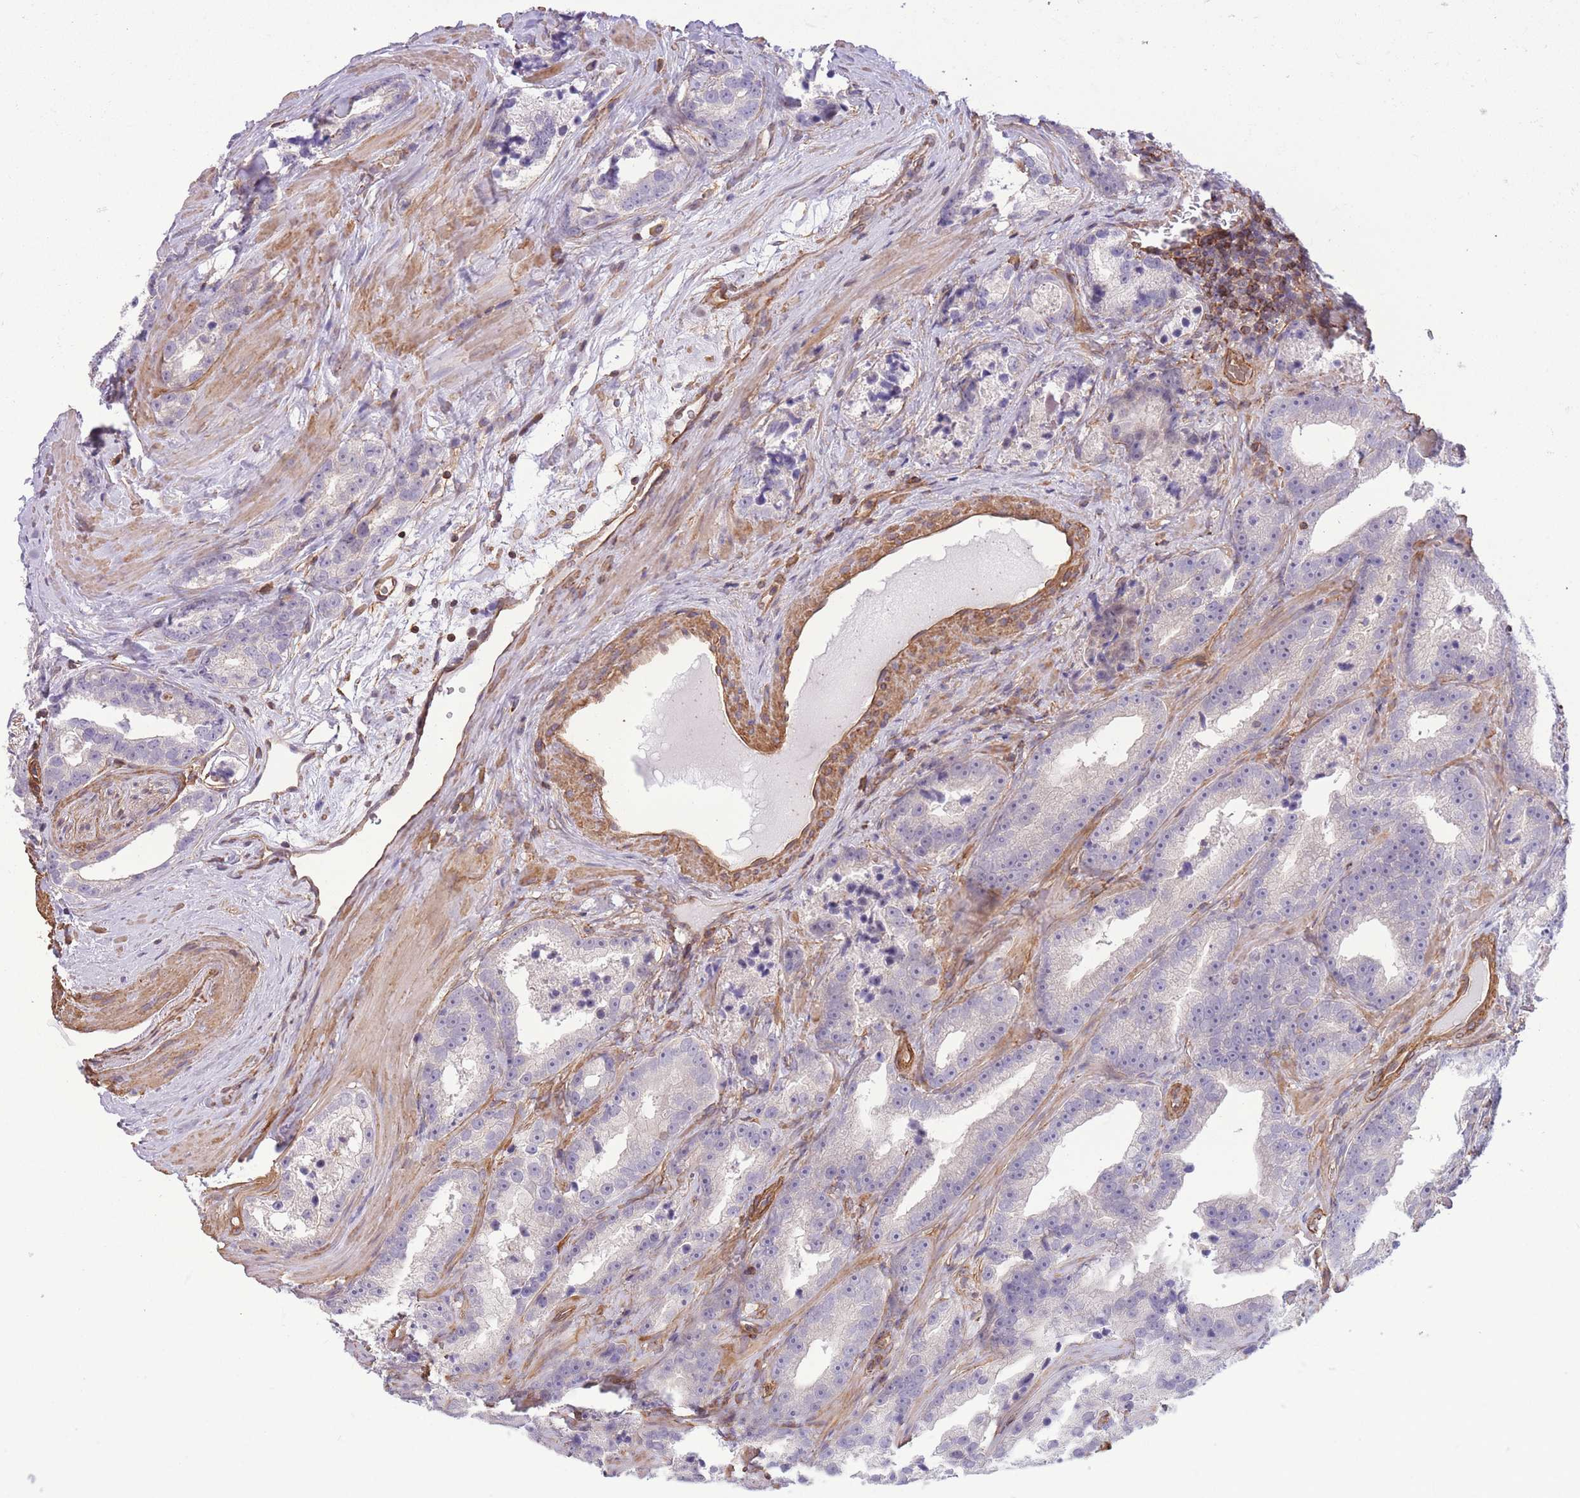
{"staining": {"intensity": "negative", "quantity": "none", "location": "none"}, "tissue": "prostate cancer", "cell_type": "Tumor cells", "image_type": "cancer", "snomed": [{"axis": "morphology", "description": "Adenocarcinoma, High grade"}, {"axis": "topography", "description": "Prostate"}], "caption": "There is no significant expression in tumor cells of prostate cancer (adenocarcinoma (high-grade)).", "gene": "CDC25B", "patient": {"sex": "male", "age": 62}}